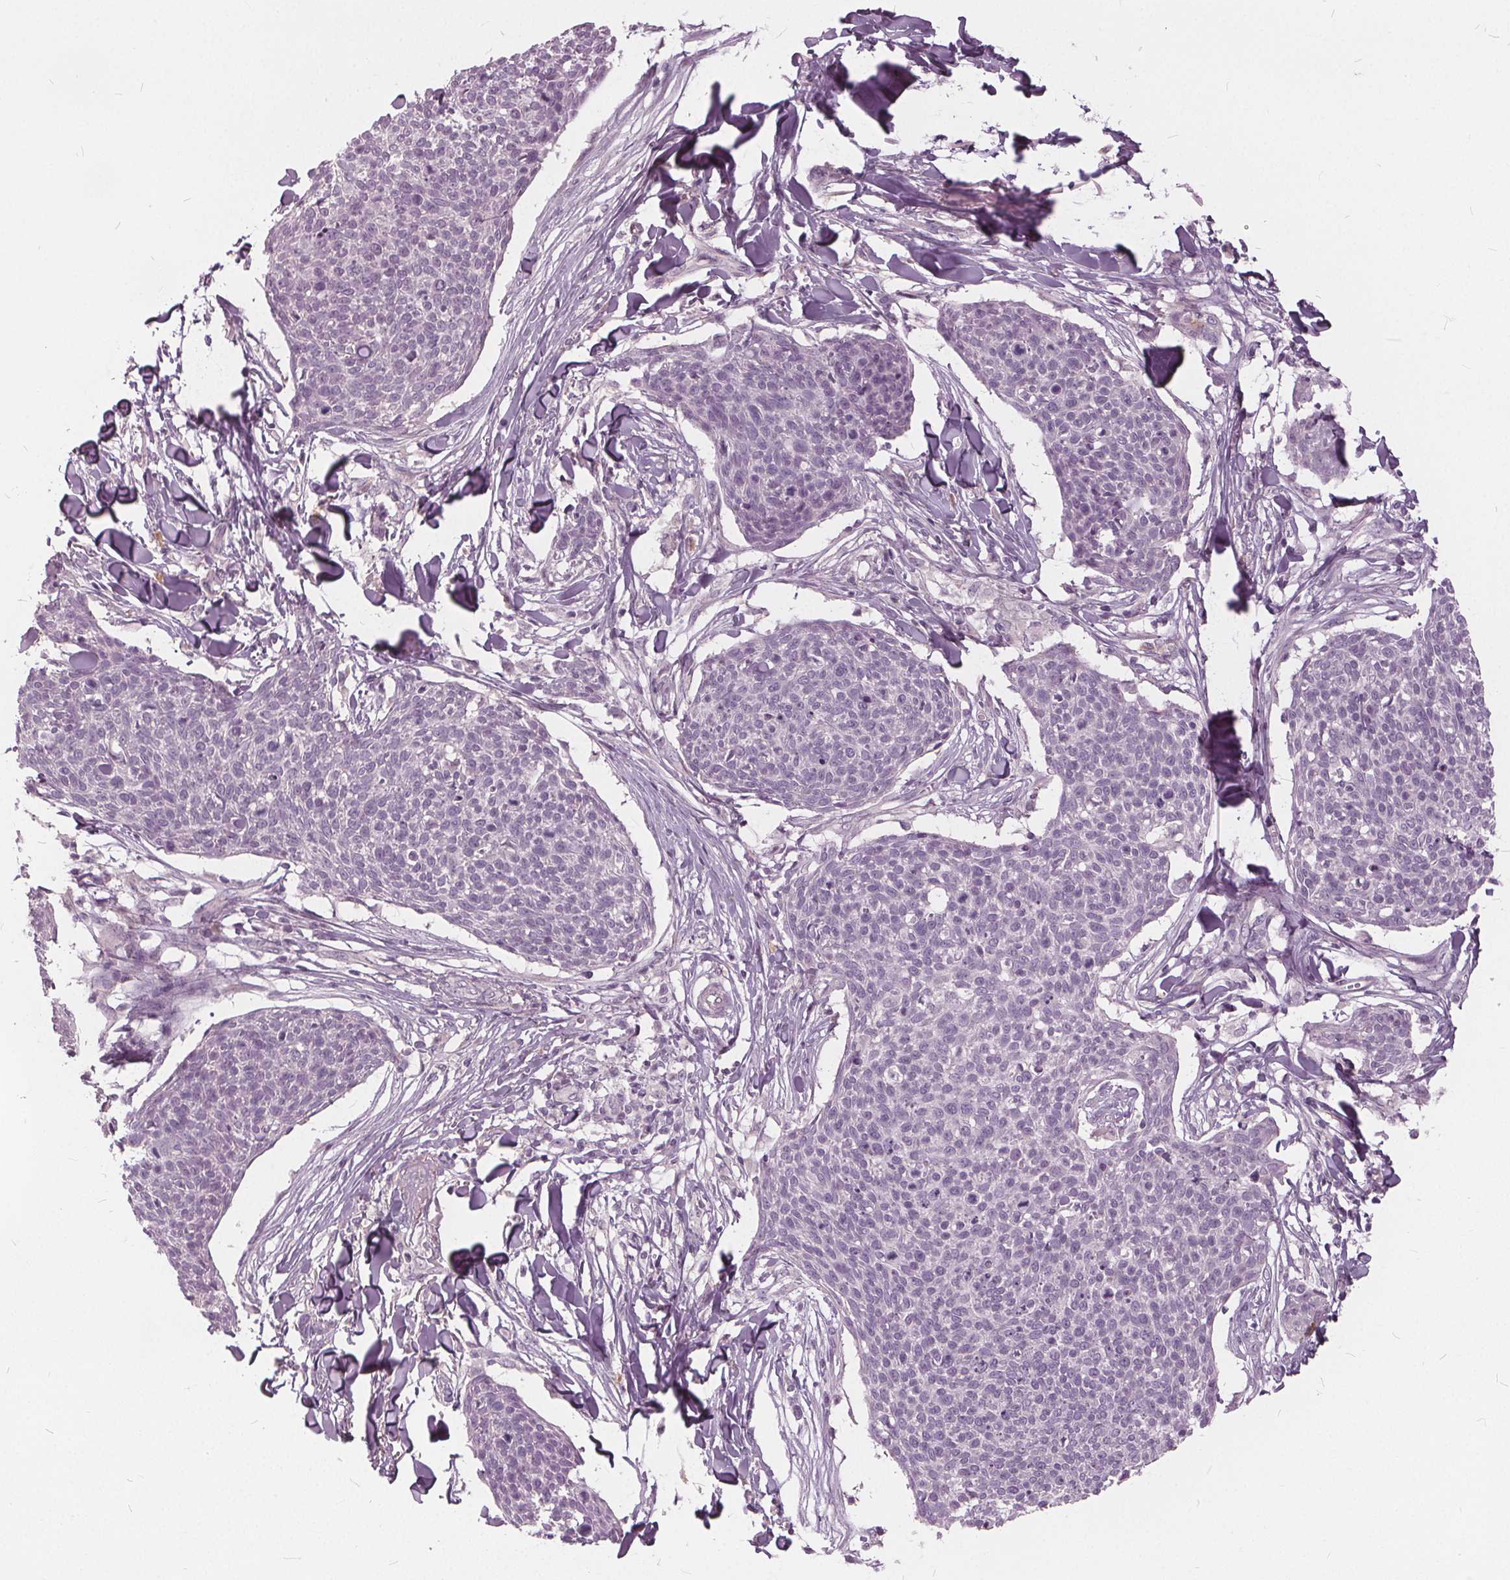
{"staining": {"intensity": "negative", "quantity": "none", "location": "none"}, "tissue": "skin cancer", "cell_type": "Tumor cells", "image_type": "cancer", "snomed": [{"axis": "morphology", "description": "Squamous cell carcinoma, NOS"}, {"axis": "topography", "description": "Skin"}, {"axis": "topography", "description": "Vulva"}], "caption": "DAB (3,3'-diaminobenzidine) immunohistochemical staining of skin cancer (squamous cell carcinoma) exhibits no significant expression in tumor cells.", "gene": "KLK13", "patient": {"sex": "female", "age": 75}}